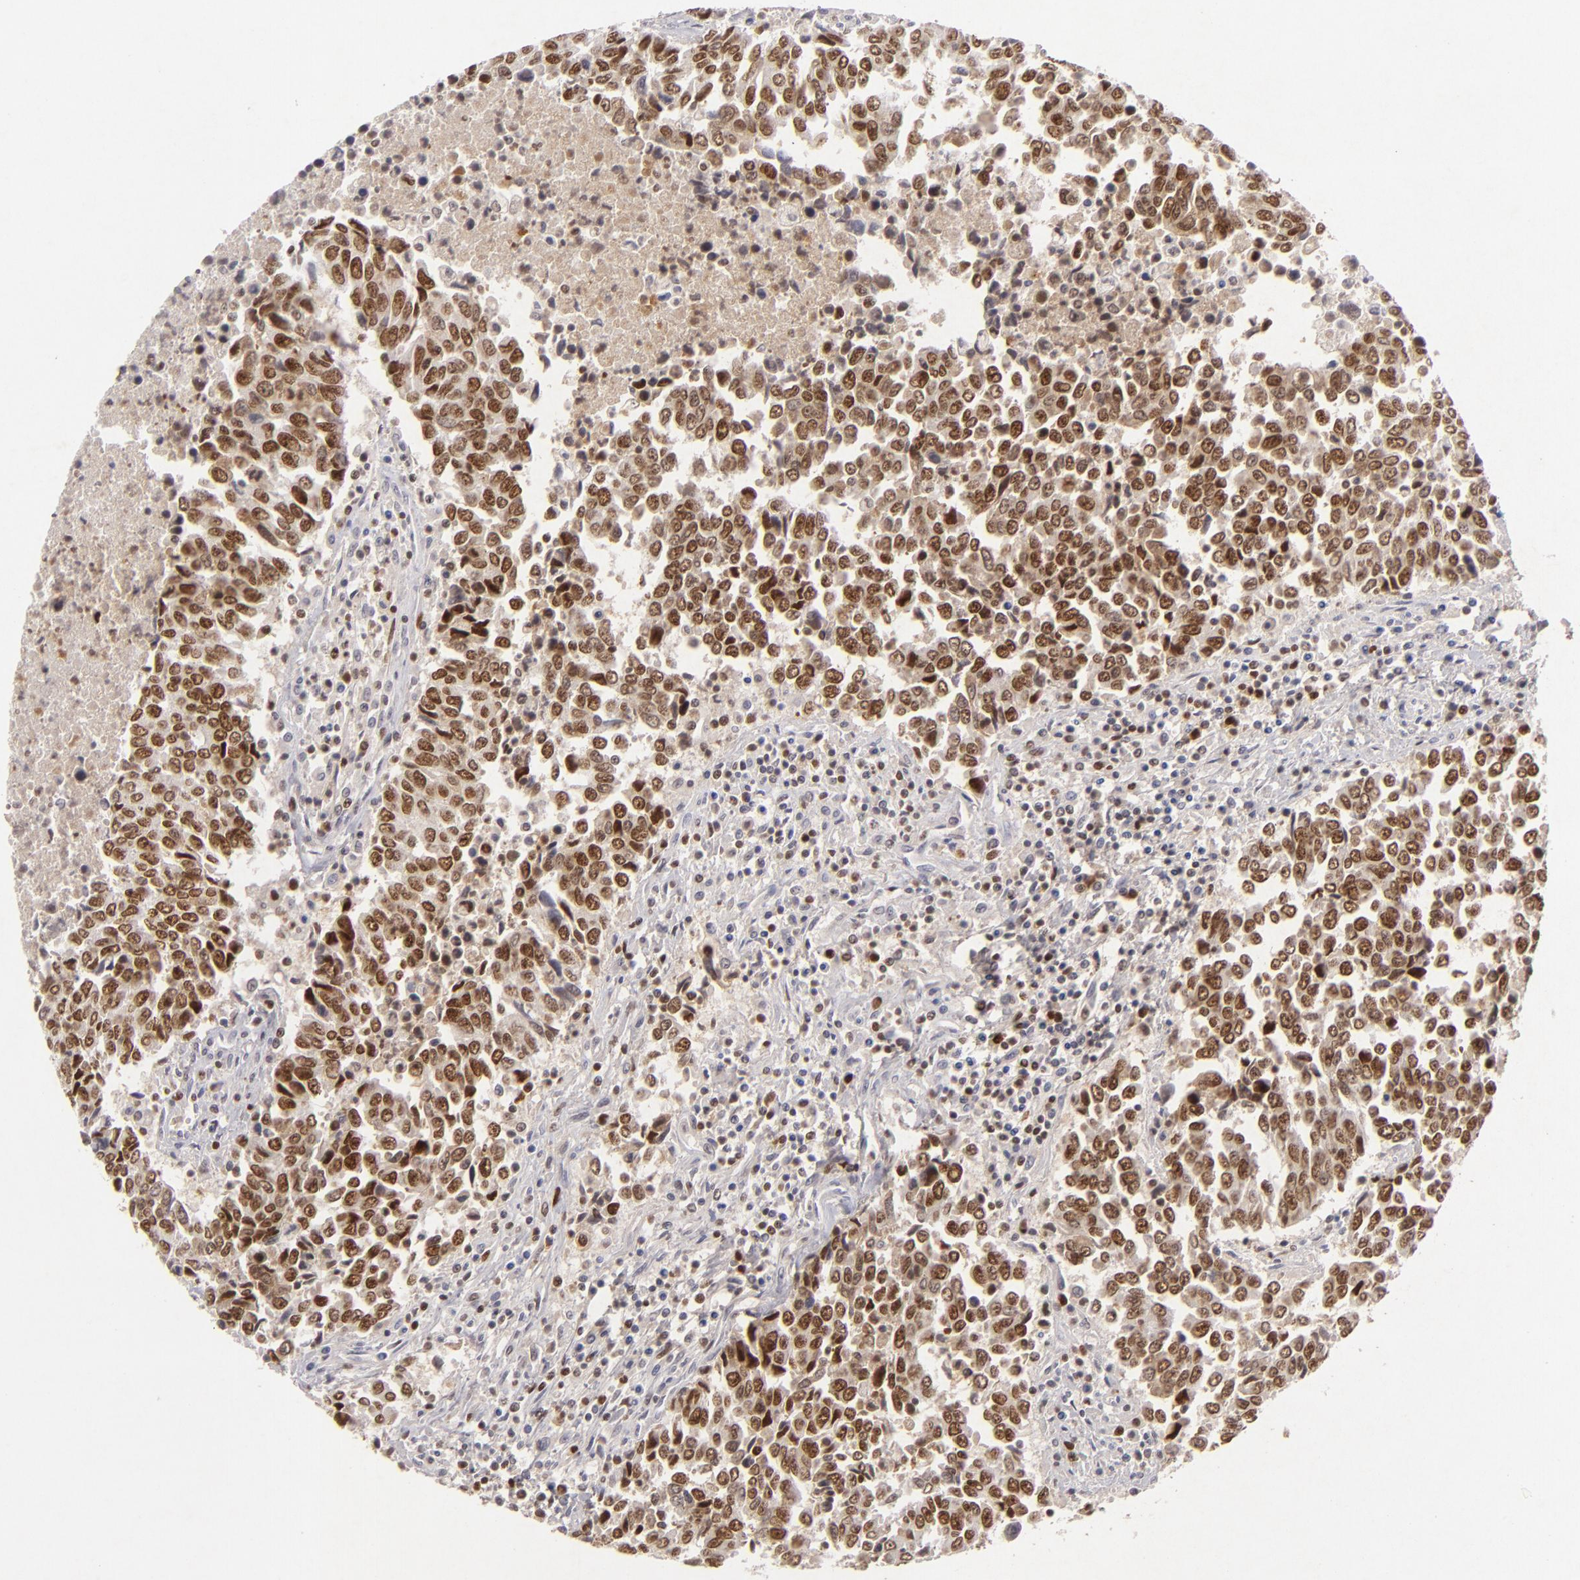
{"staining": {"intensity": "strong", "quantity": ">75%", "location": "nuclear"}, "tissue": "urothelial cancer", "cell_type": "Tumor cells", "image_type": "cancer", "snomed": [{"axis": "morphology", "description": "Urothelial carcinoma, High grade"}, {"axis": "topography", "description": "Urinary bladder"}], "caption": "Protein expression analysis of human urothelial cancer reveals strong nuclear positivity in approximately >75% of tumor cells.", "gene": "FEN1", "patient": {"sex": "male", "age": 86}}